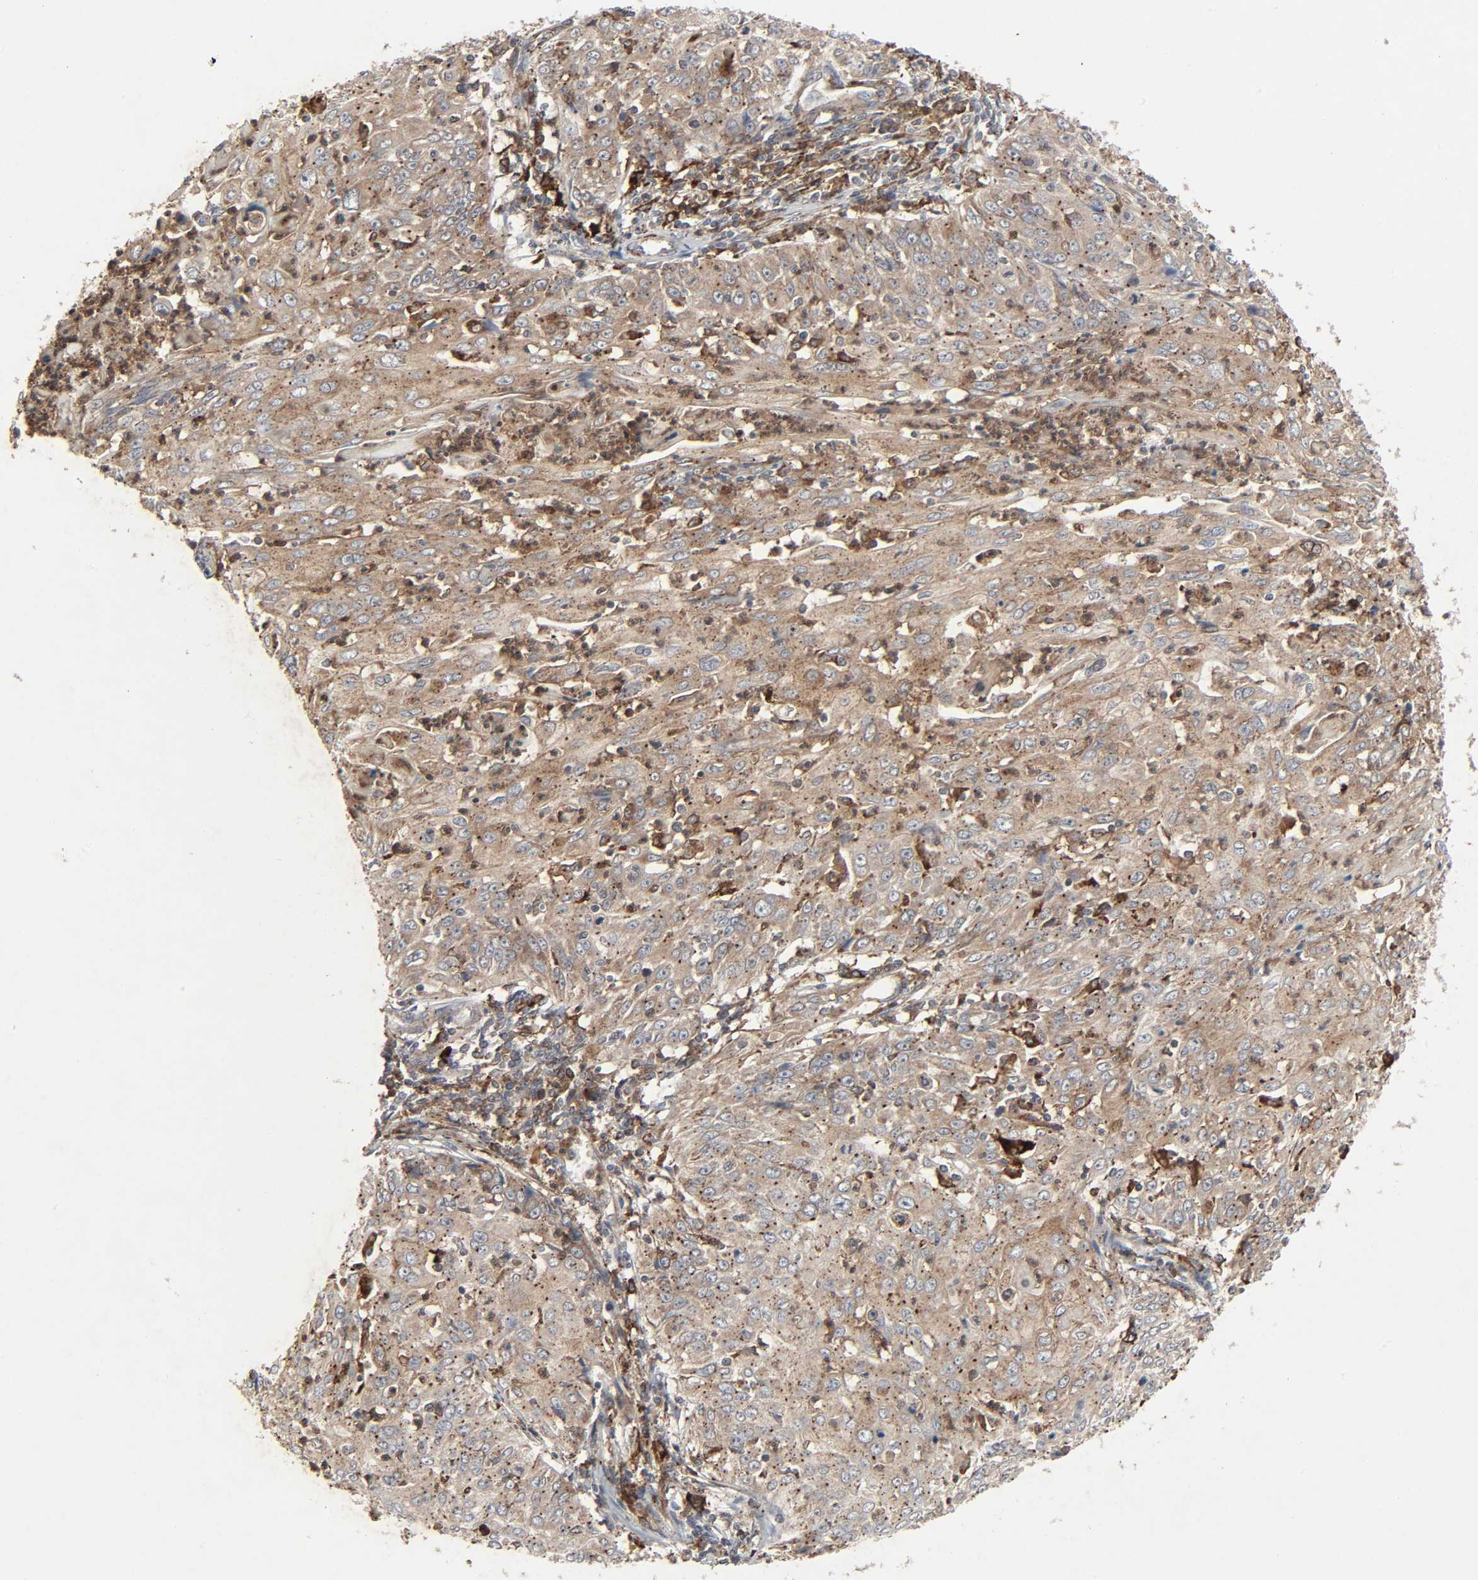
{"staining": {"intensity": "moderate", "quantity": ">75%", "location": "cytoplasmic/membranous"}, "tissue": "cervical cancer", "cell_type": "Tumor cells", "image_type": "cancer", "snomed": [{"axis": "morphology", "description": "Squamous cell carcinoma, NOS"}, {"axis": "topography", "description": "Cervix"}], "caption": "Immunohistochemical staining of squamous cell carcinoma (cervical) shows moderate cytoplasmic/membranous protein staining in about >75% of tumor cells. The staining was performed using DAB to visualize the protein expression in brown, while the nuclei were stained in blue with hematoxylin (Magnification: 20x).", "gene": "ADCY4", "patient": {"sex": "female", "age": 39}}